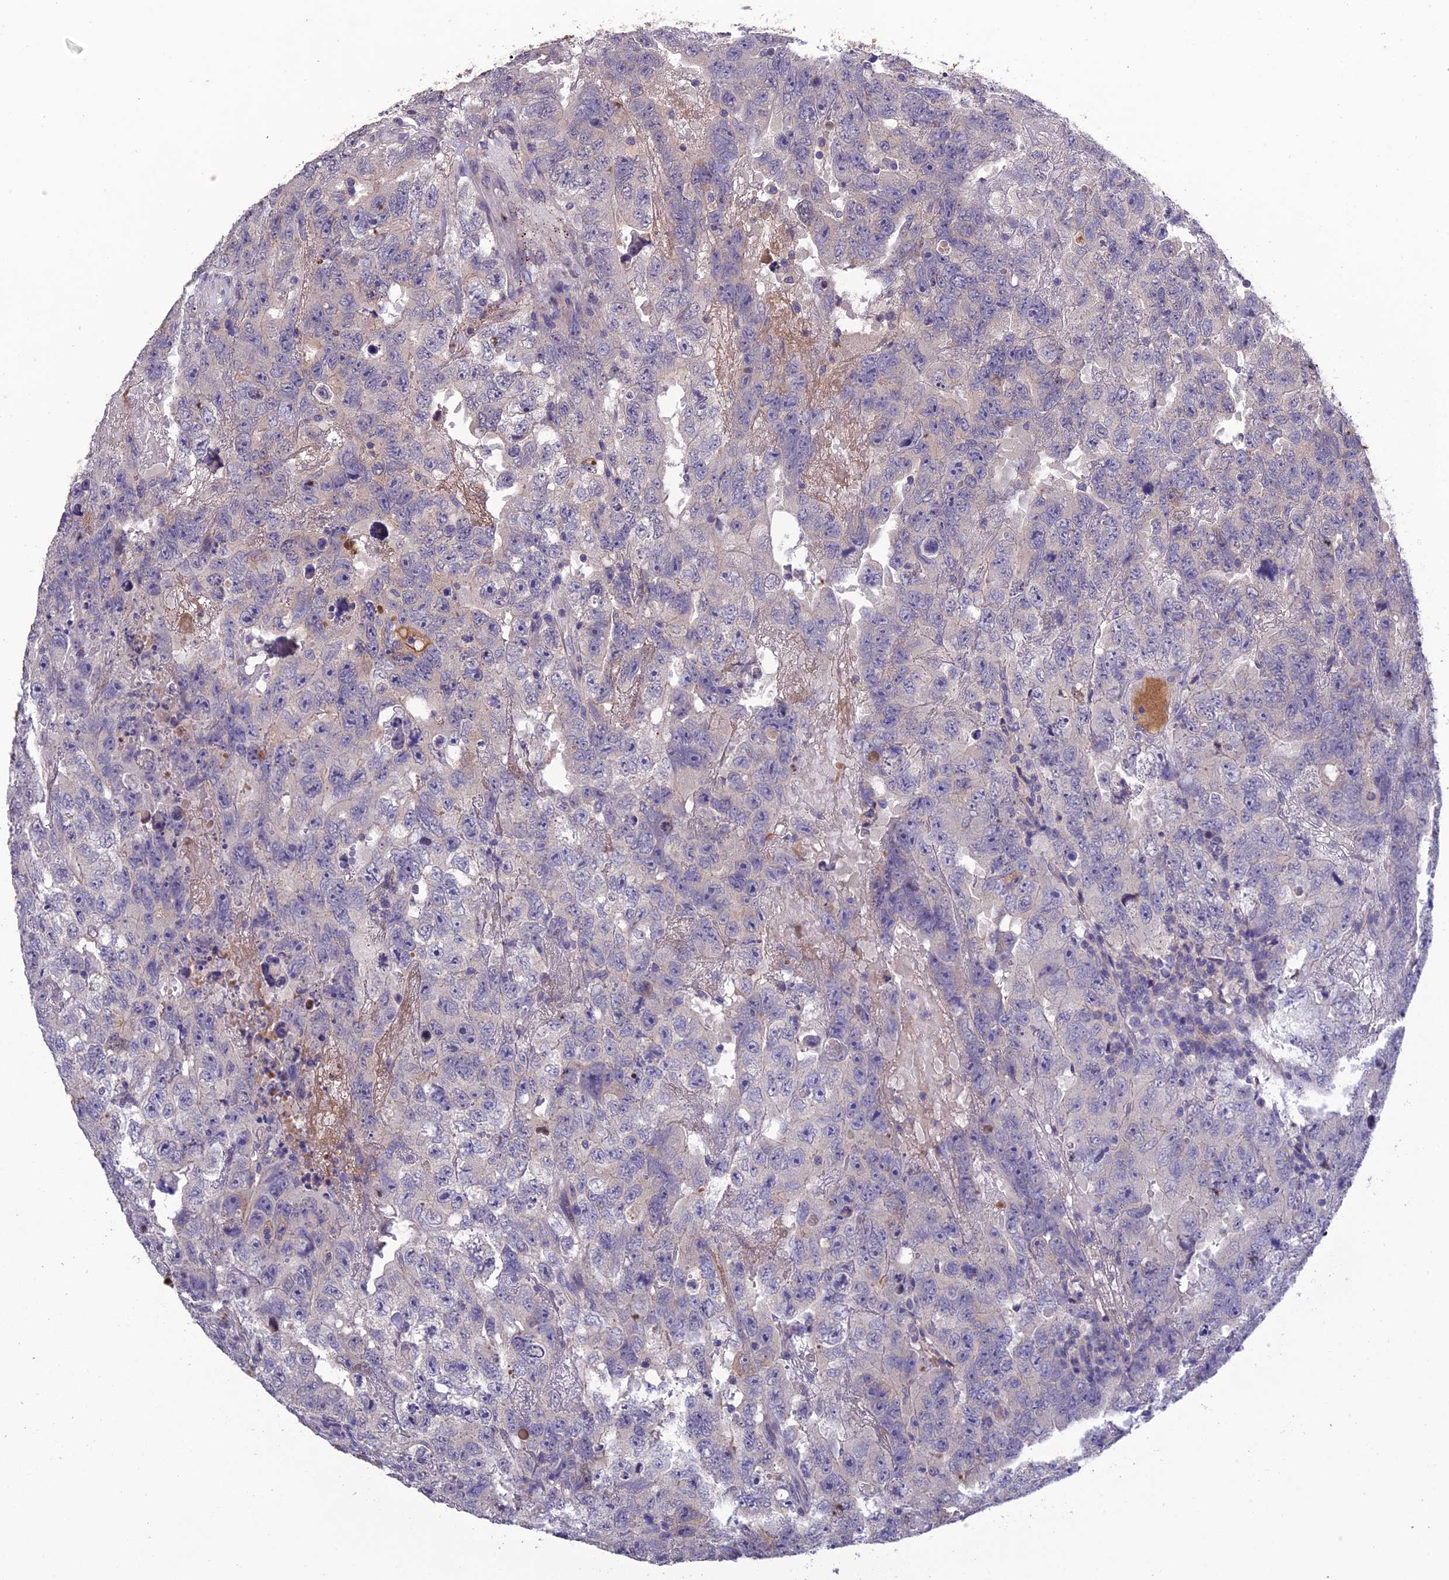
{"staining": {"intensity": "negative", "quantity": "none", "location": "none"}, "tissue": "testis cancer", "cell_type": "Tumor cells", "image_type": "cancer", "snomed": [{"axis": "morphology", "description": "Carcinoma, Embryonal, NOS"}, {"axis": "topography", "description": "Testis"}], "caption": "DAB (3,3'-diaminobenzidine) immunohistochemical staining of human embryonal carcinoma (testis) reveals no significant staining in tumor cells.", "gene": "SLC39A13", "patient": {"sex": "male", "age": 45}}